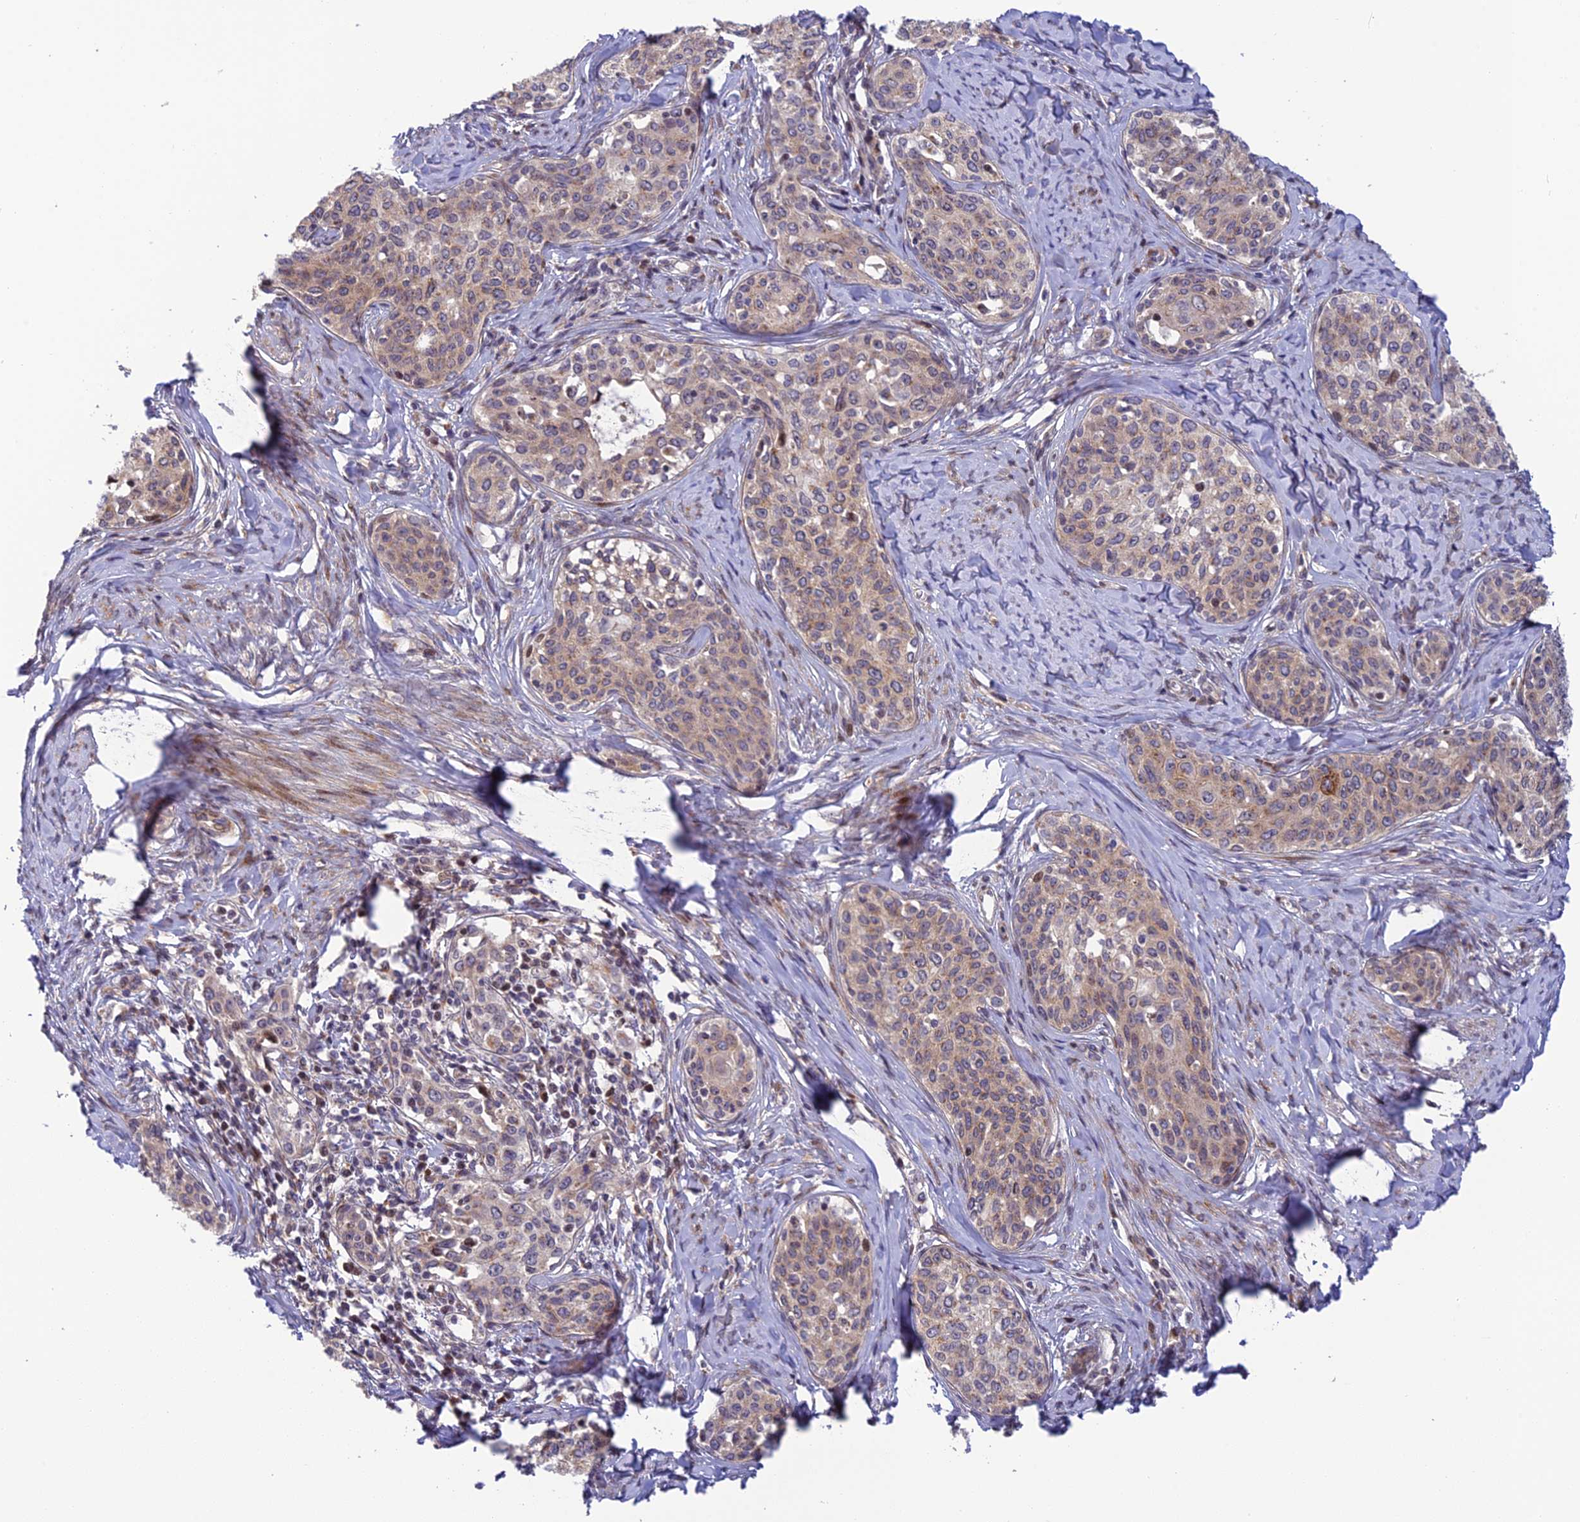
{"staining": {"intensity": "weak", "quantity": "25%-75%", "location": "cytoplasmic/membranous"}, "tissue": "cervical cancer", "cell_type": "Tumor cells", "image_type": "cancer", "snomed": [{"axis": "morphology", "description": "Squamous cell carcinoma, NOS"}, {"axis": "morphology", "description": "Adenocarcinoma, NOS"}, {"axis": "topography", "description": "Cervix"}], "caption": "IHC staining of cervical cancer (squamous cell carcinoma), which exhibits low levels of weak cytoplasmic/membranous expression in about 25%-75% of tumor cells indicating weak cytoplasmic/membranous protein staining. The staining was performed using DAB (brown) for protein detection and nuclei were counterstained in hematoxylin (blue).", "gene": "SMIM7", "patient": {"sex": "female", "age": 52}}